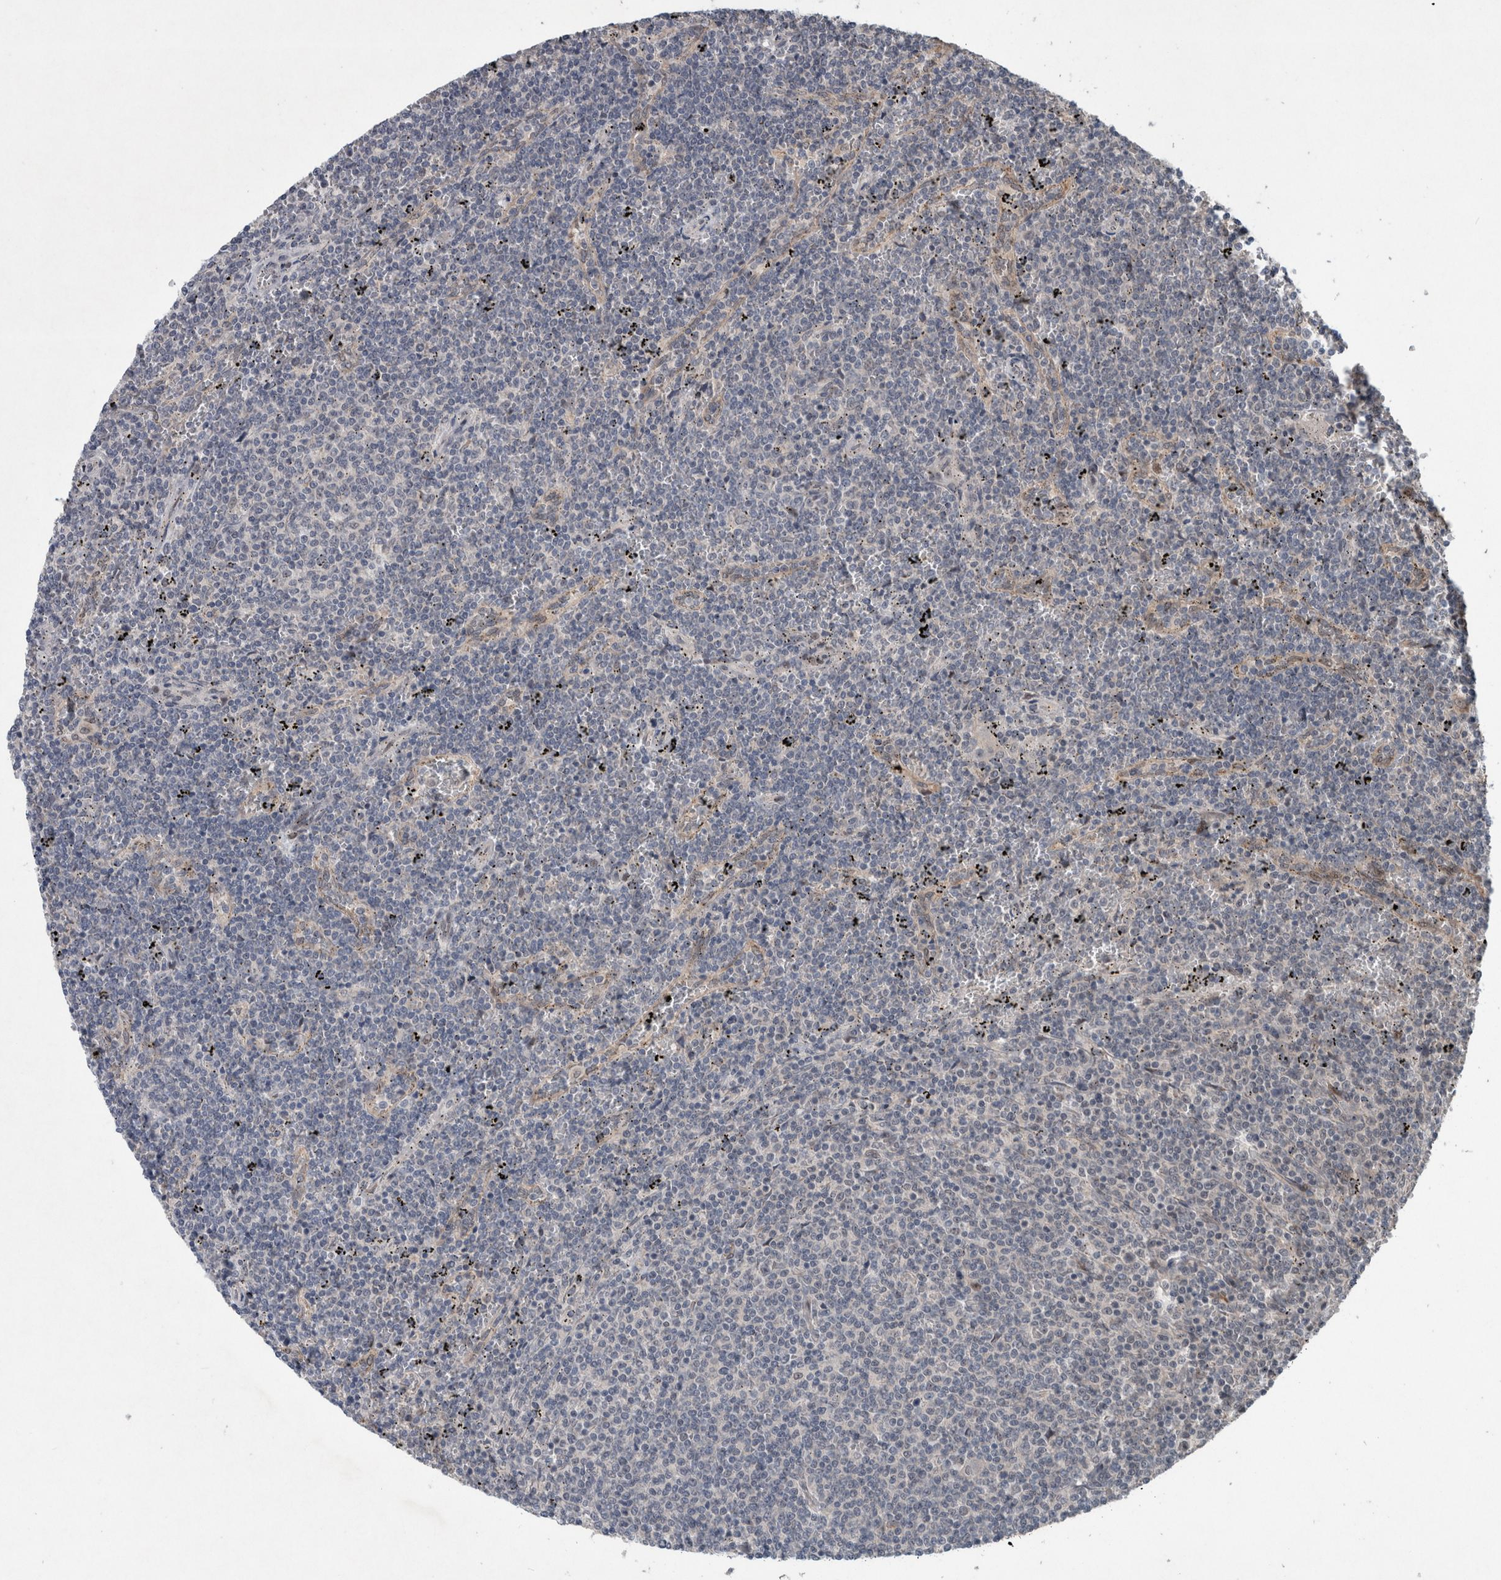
{"staining": {"intensity": "negative", "quantity": "none", "location": "none"}, "tissue": "lymphoma", "cell_type": "Tumor cells", "image_type": "cancer", "snomed": [{"axis": "morphology", "description": "Malignant lymphoma, non-Hodgkin's type, Low grade"}, {"axis": "topography", "description": "Spleen"}], "caption": "There is no significant positivity in tumor cells of malignant lymphoma, non-Hodgkin's type (low-grade).", "gene": "GIMAP6", "patient": {"sex": "female", "age": 50}}